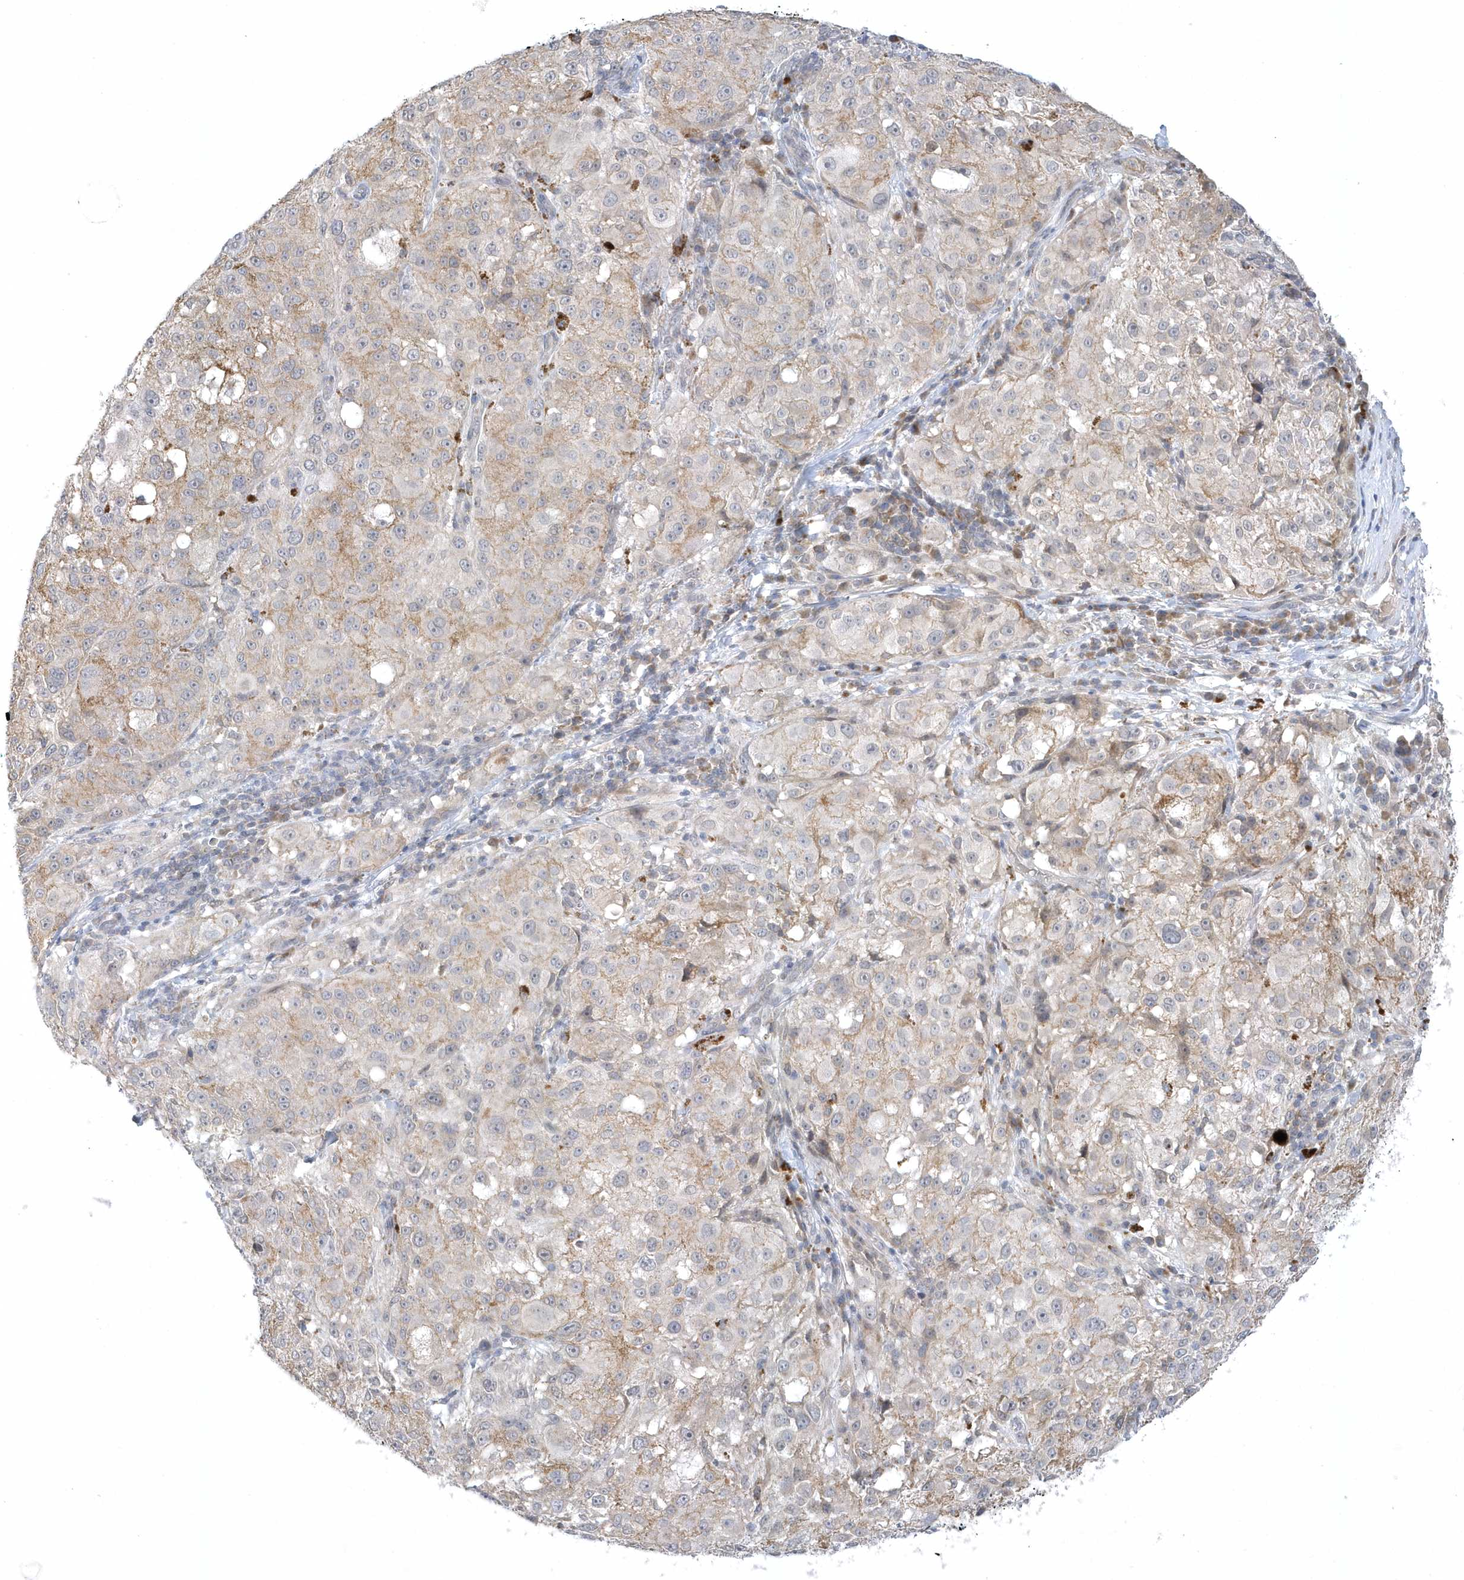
{"staining": {"intensity": "negative", "quantity": "none", "location": "none"}, "tissue": "melanoma", "cell_type": "Tumor cells", "image_type": "cancer", "snomed": [{"axis": "morphology", "description": "Necrosis, NOS"}, {"axis": "morphology", "description": "Malignant melanoma, NOS"}, {"axis": "topography", "description": "Skin"}], "caption": "This is a image of immunohistochemistry (IHC) staining of malignant melanoma, which shows no positivity in tumor cells. (Immunohistochemistry, brightfield microscopy, high magnification).", "gene": "ZC3H12D", "patient": {"sex": "female", "age": 87}}